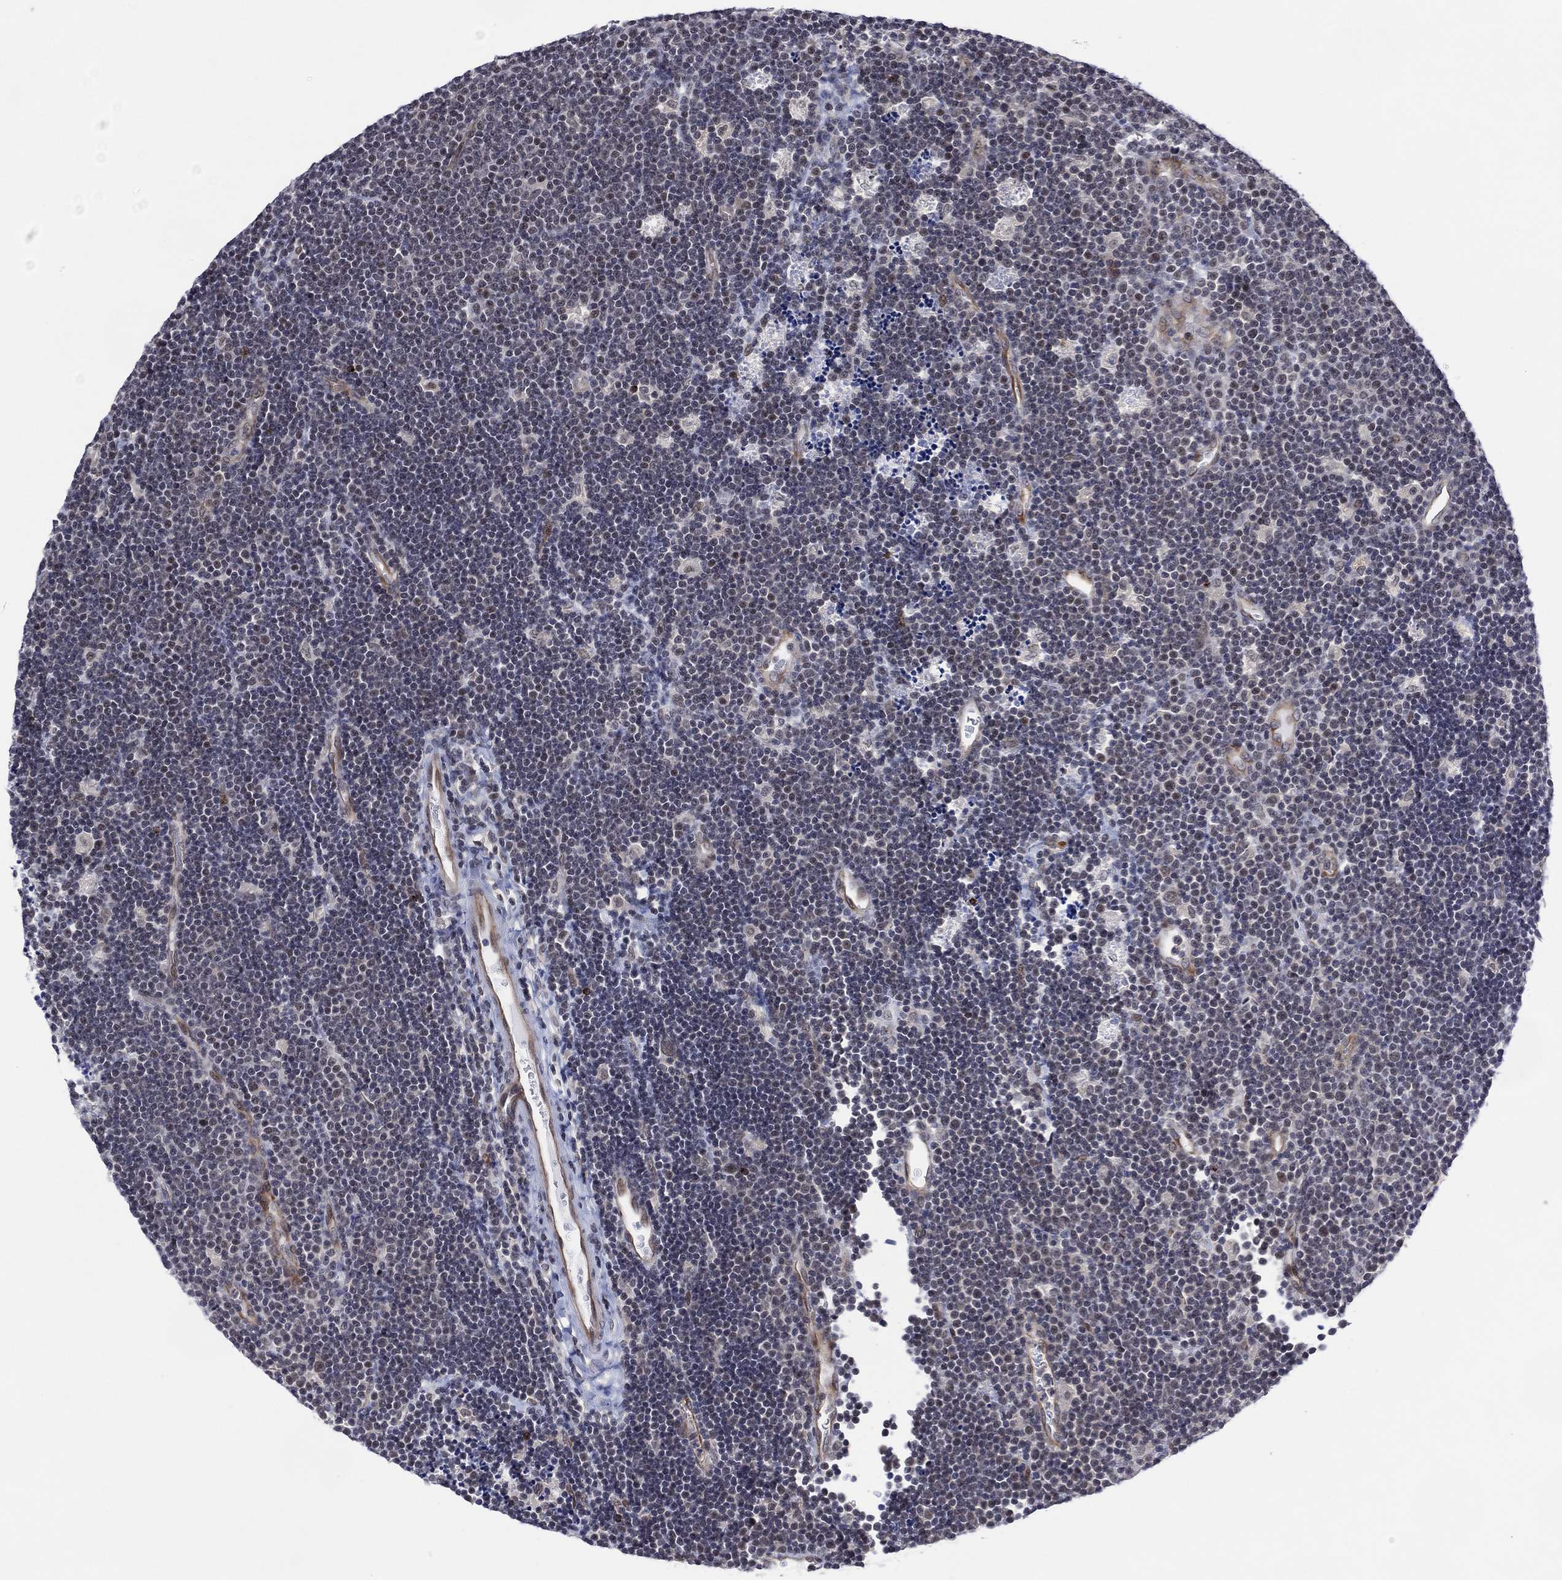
{"staining": {"intensity": "negative", "quantity": "none", "location": "none"}, "tissue": "lymphoma", "cell_type": "Tumor cells", "image_type": "cancer", "snomed": [{"axis": "morphology", "description": "Malignant lymphoma, non-Hodgkin's type, Low grade"}, {"axis": "topography", "description": "Brain"}], "caption": "Immunohistochemistry photomicrograph of lymphoma stained for a protein (brown), which demonstrates no positivity in tumor cells.", "gene": "DPP4", "patient": {"sex": "female", "age": 66}}